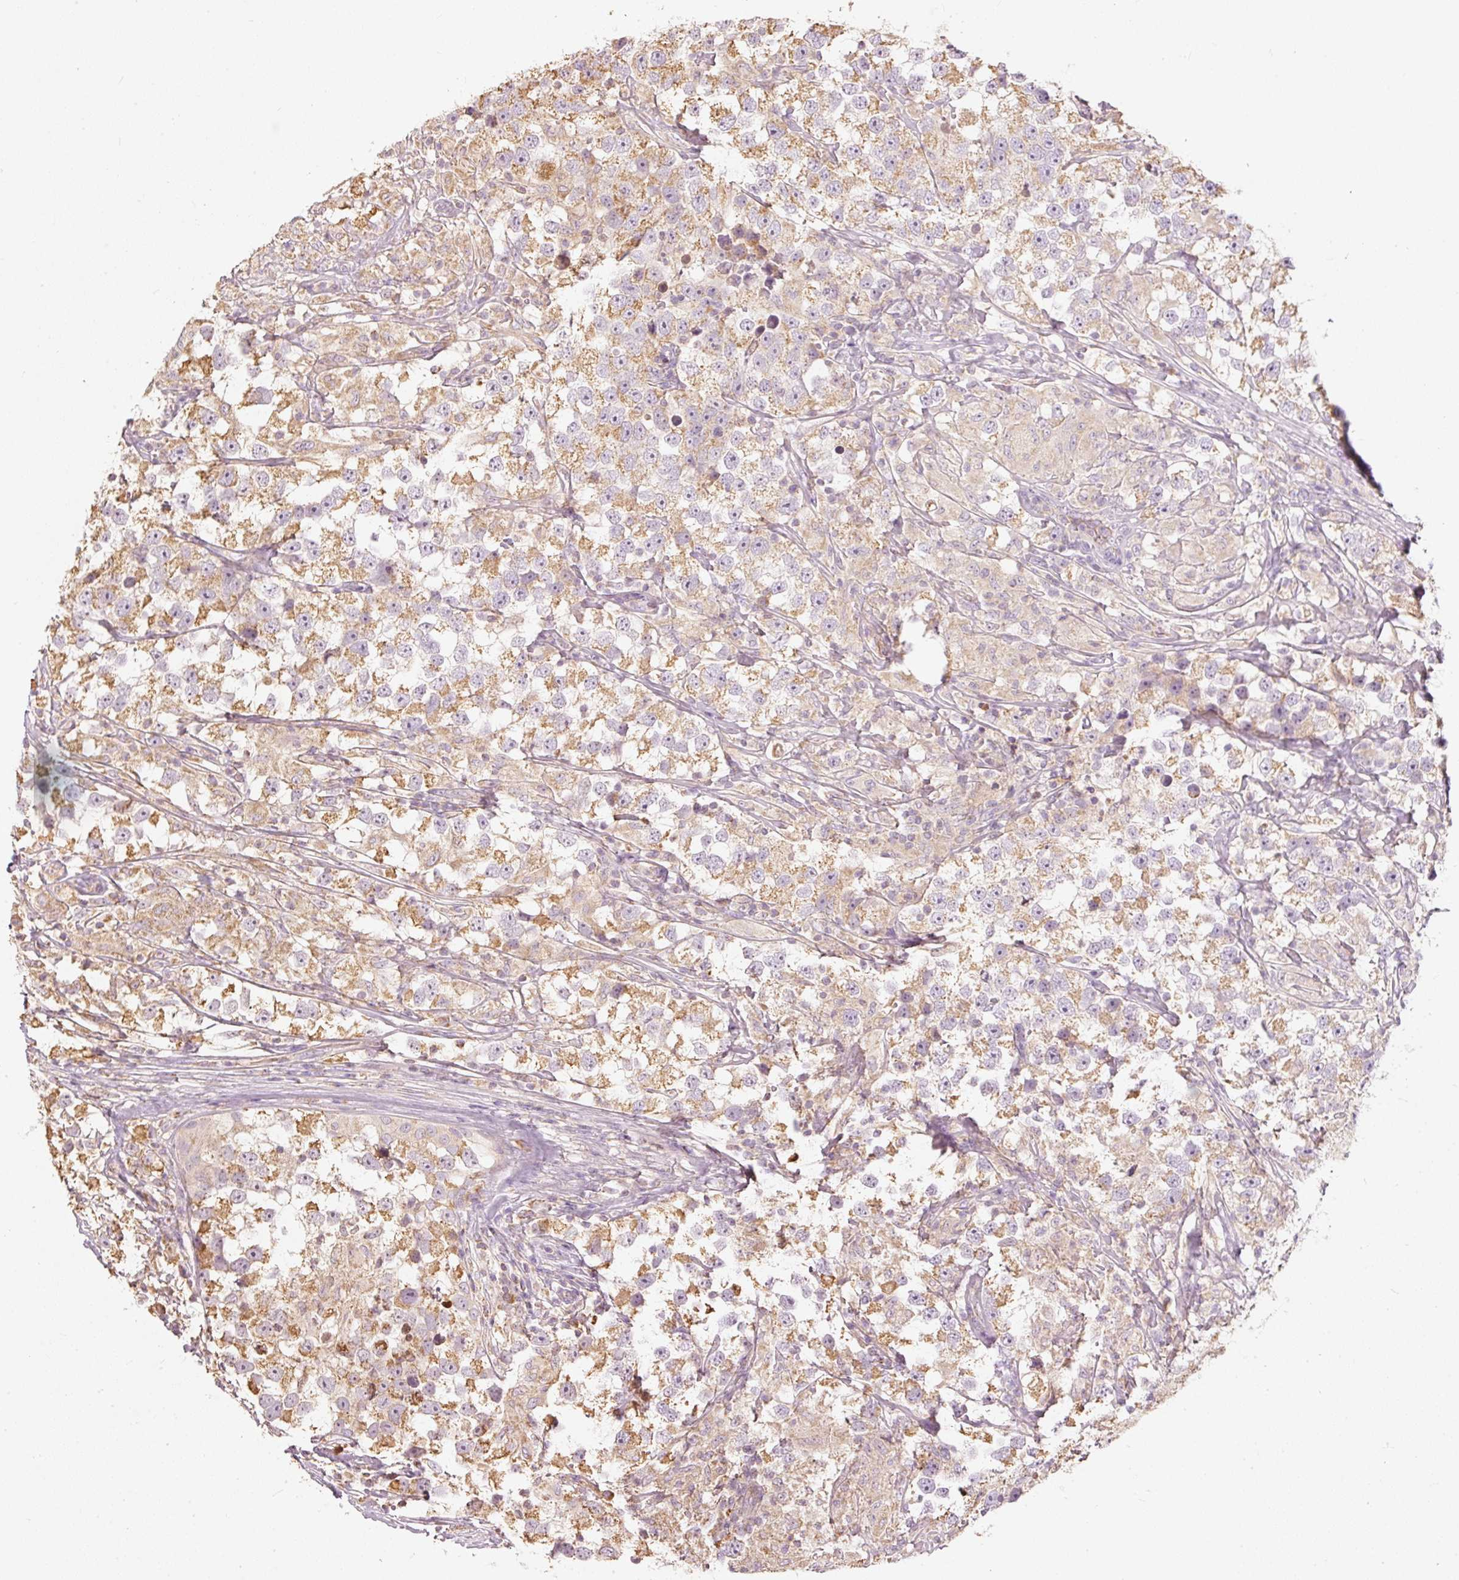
{"staining": {"intensity": "moderate", "quantity": ">75%", "location": "cytoplasmic/membranous"}, "tissue": "testis cancer", "cell_type": "Tumor cells", "image_type": "cancer", "snomed": [{"axis": "morphology", "description": "Seminoma, NOS"}, {"axis": "topography", "description": "Testis"}], "caption": "Human testis seminoma stained for a protein (brown) demonstrates moderate cytoplasmic/membranous positive positivity in about >75% of tumor cells.", "gene": "PSENEN", "patient": {"sex": "male", "age": 46}}